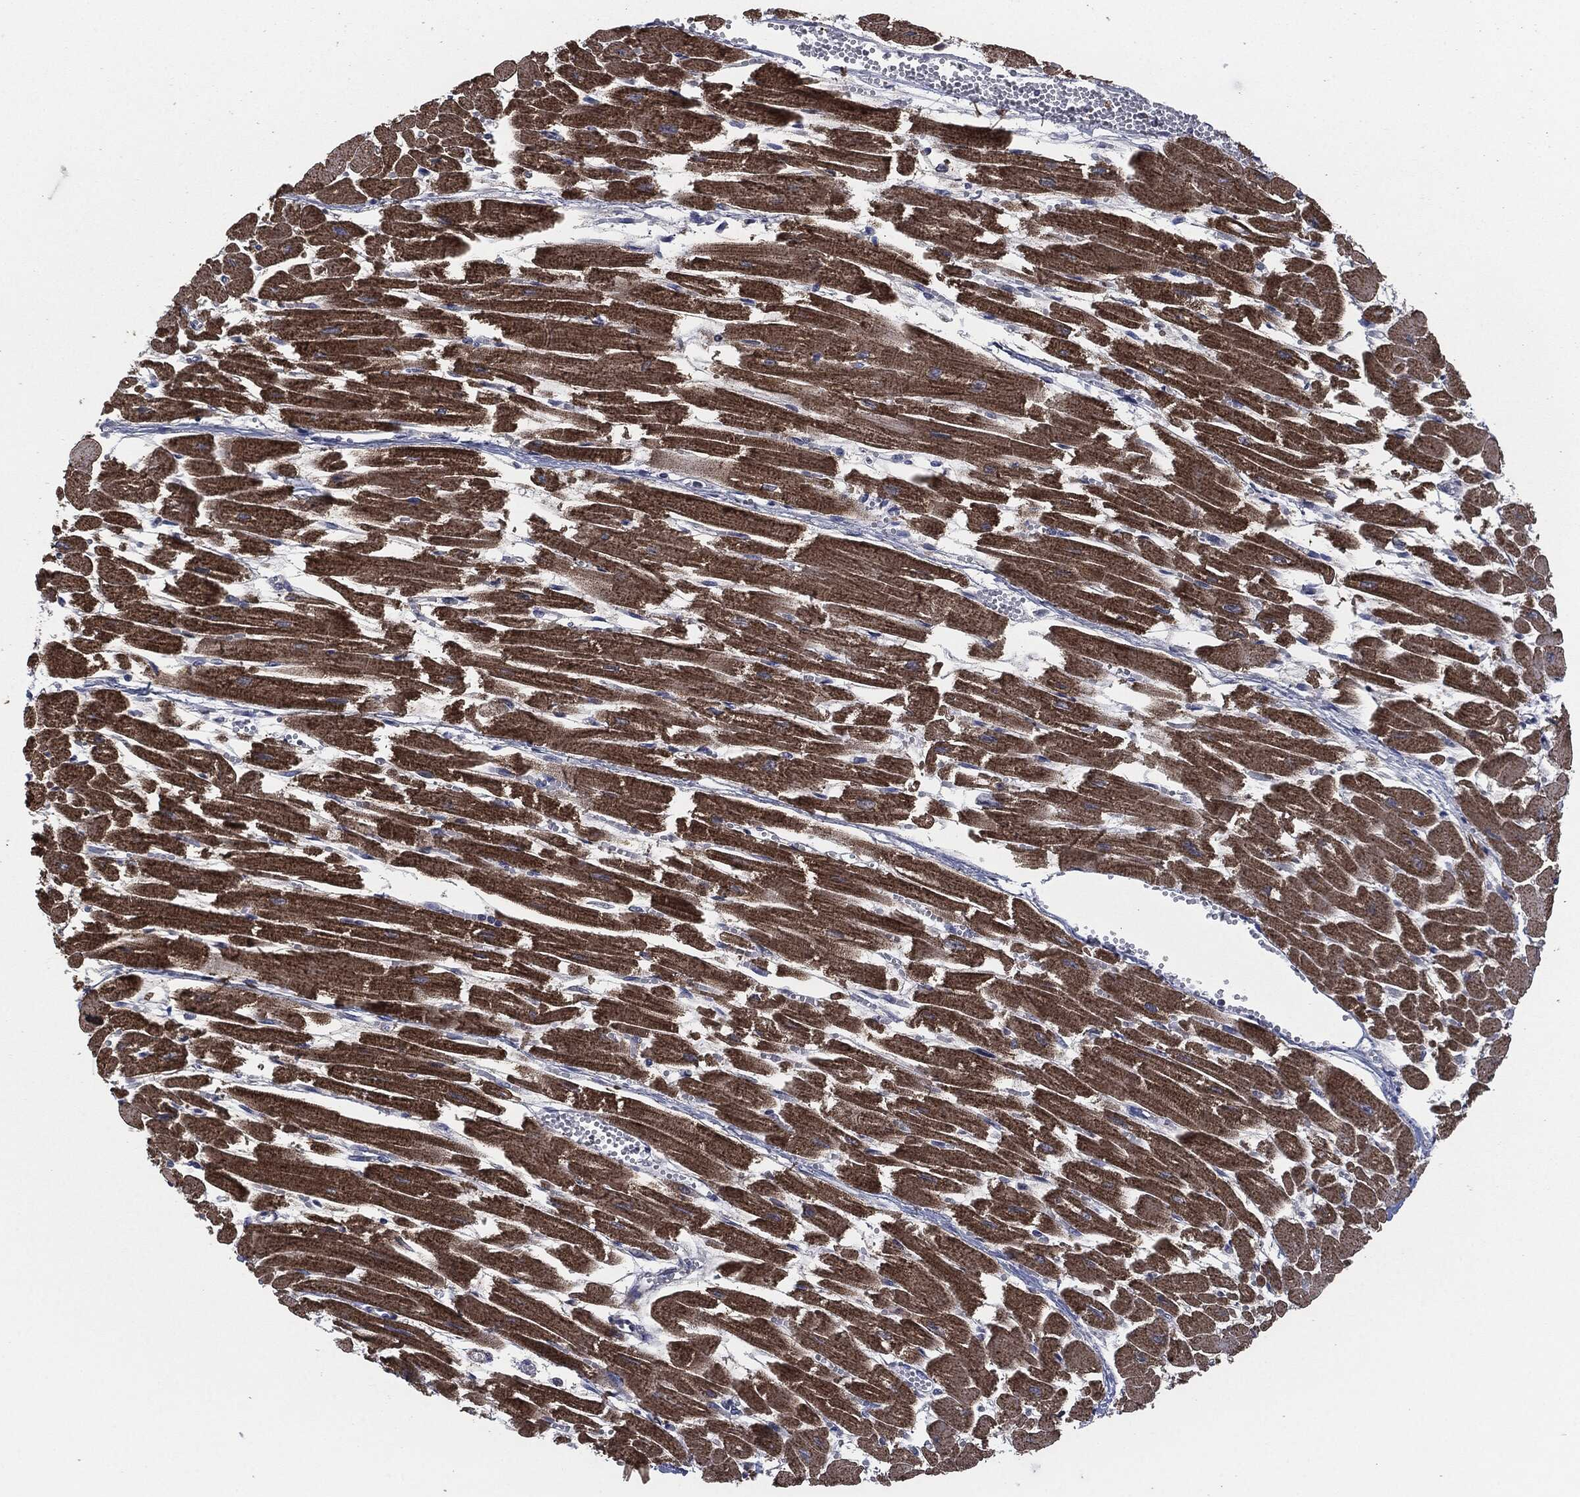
{"staining": {"intensity": "strong", "quantity": ">75%", "location": "cytoplasmic/membranous"}, "tissue": "heart muscle", "cell_type": "Cardiomyocytes", "image_type": "normal", "snomed": [{"axis": "morphology", "description": "Normal tissue, NOS"}, {"axis": "topography", "description": "Heart"}], "caption": "A high-resolution photomicrograph shows immunohistochemistry staining of unremarkable heart muscle, which exhibits strong cytoplasmic/membranous staining in approximately >75% of cardiomyocytes. (Stains: DAB (3,3'-diaminobenzidine) in brown, nuclei in blue, Microscopy: brightfield microscopy at high magnification).", "gene": "TMEM11", "patient": {"sex": "female", "age": 52}}